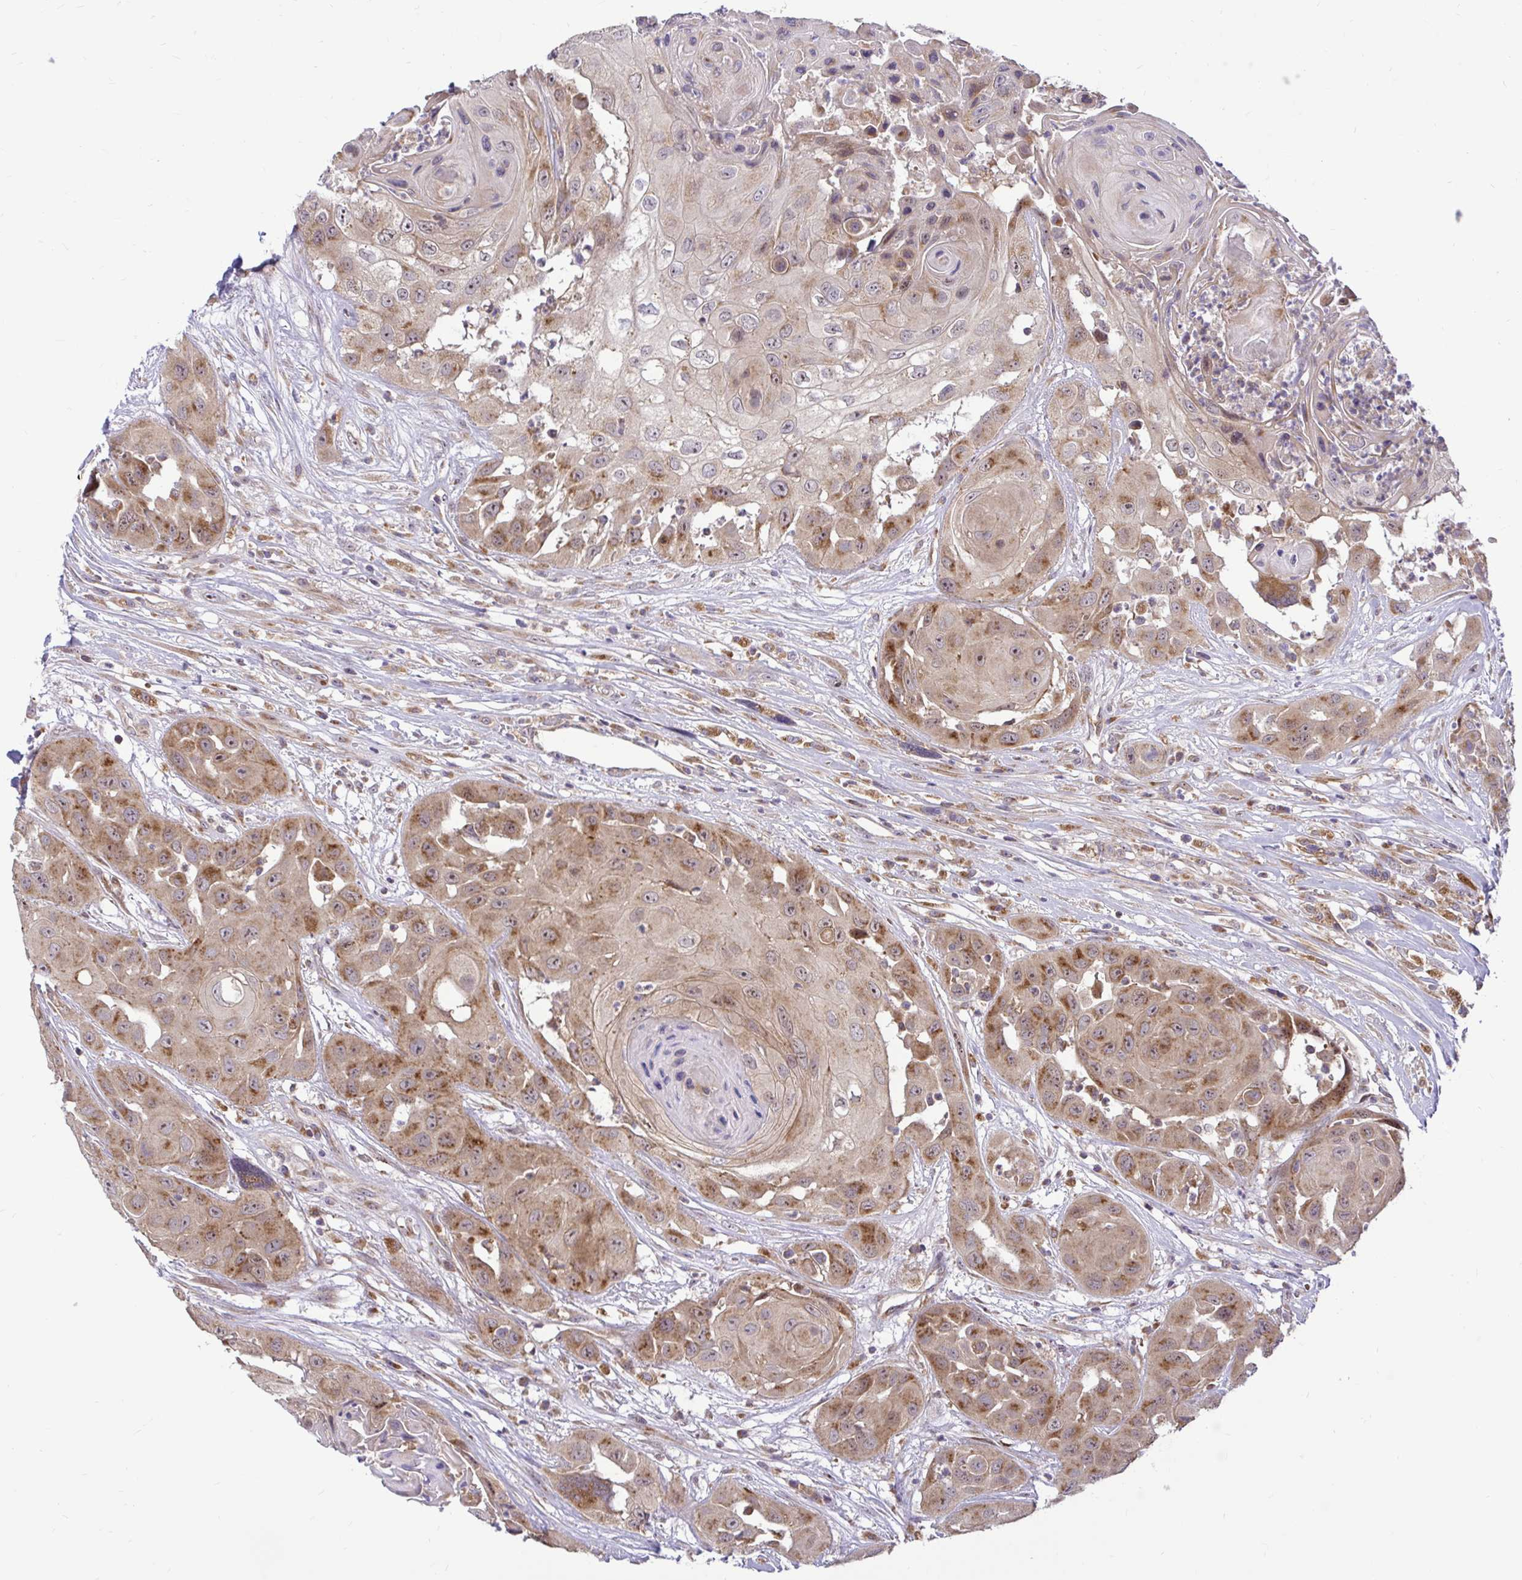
{"staining": {"intensity": "moderate", "quantity": ">75%", "location": "cytoplasmic/membranous,nuclear"}, "tissue": "head and neck cancer", "cell_type": "Tumor cells", "image_type": "cancer", "snomed": [{"axis": "morphology", "description": "Squamous cell carcinoma, NOS"}, {"axis": "topography", "description": "Head-Neck"}], "caption": "Squamous cell carcinoma (head and neck) was stained to show a protein in brown. There is medium levels of moderate cytoplasmic/membranous and nuclear positivity in approximately >75% of tumor cells. (DAB (3,3'-diaminobenzidine) IHC with brightfield microscopy, high magnification).", "gene": "VTI1B", "patient": {"sex": "male", "age": 83}}